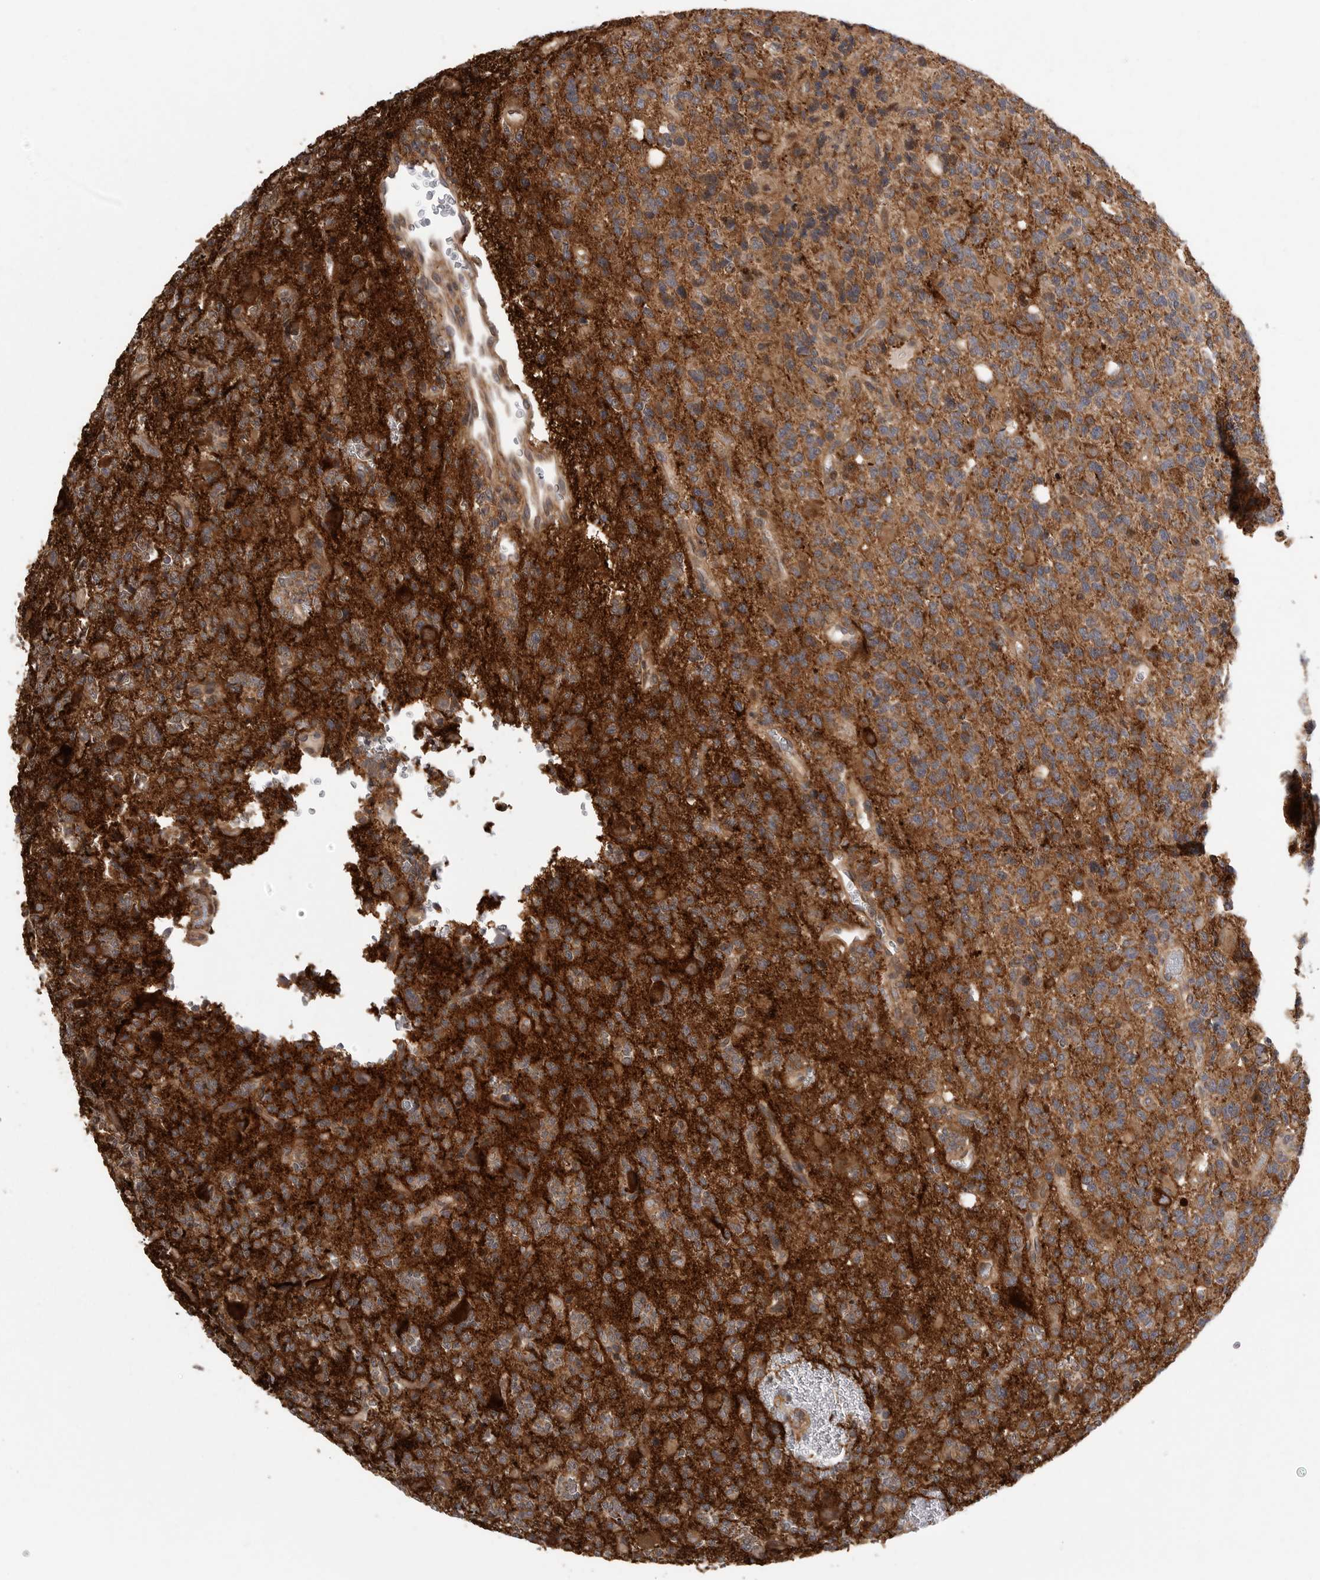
{"staining": {"intensity": "moderate", "quantity": "25%-75%", "location": "cytoplasmic/membranous"}, "tissue": "glioma", "cell_type": "Tumor cells", "image_type": "cancer", "snomed": [{"axis": "morphology", "description": "Glioma, malignant, High grade"}, {"axis": "topography", "description": "Brain"}], "caption": "An immunohistochemistry (IHC) image of neoplastic tissue is shown. Protein staining in brown highlights moderate cytoplasmic/membranous positivity in malignant glioma (high-grade) within tumor cells.", "gene": "OXR1", "patient": {"sex": "female", "age": 62}}